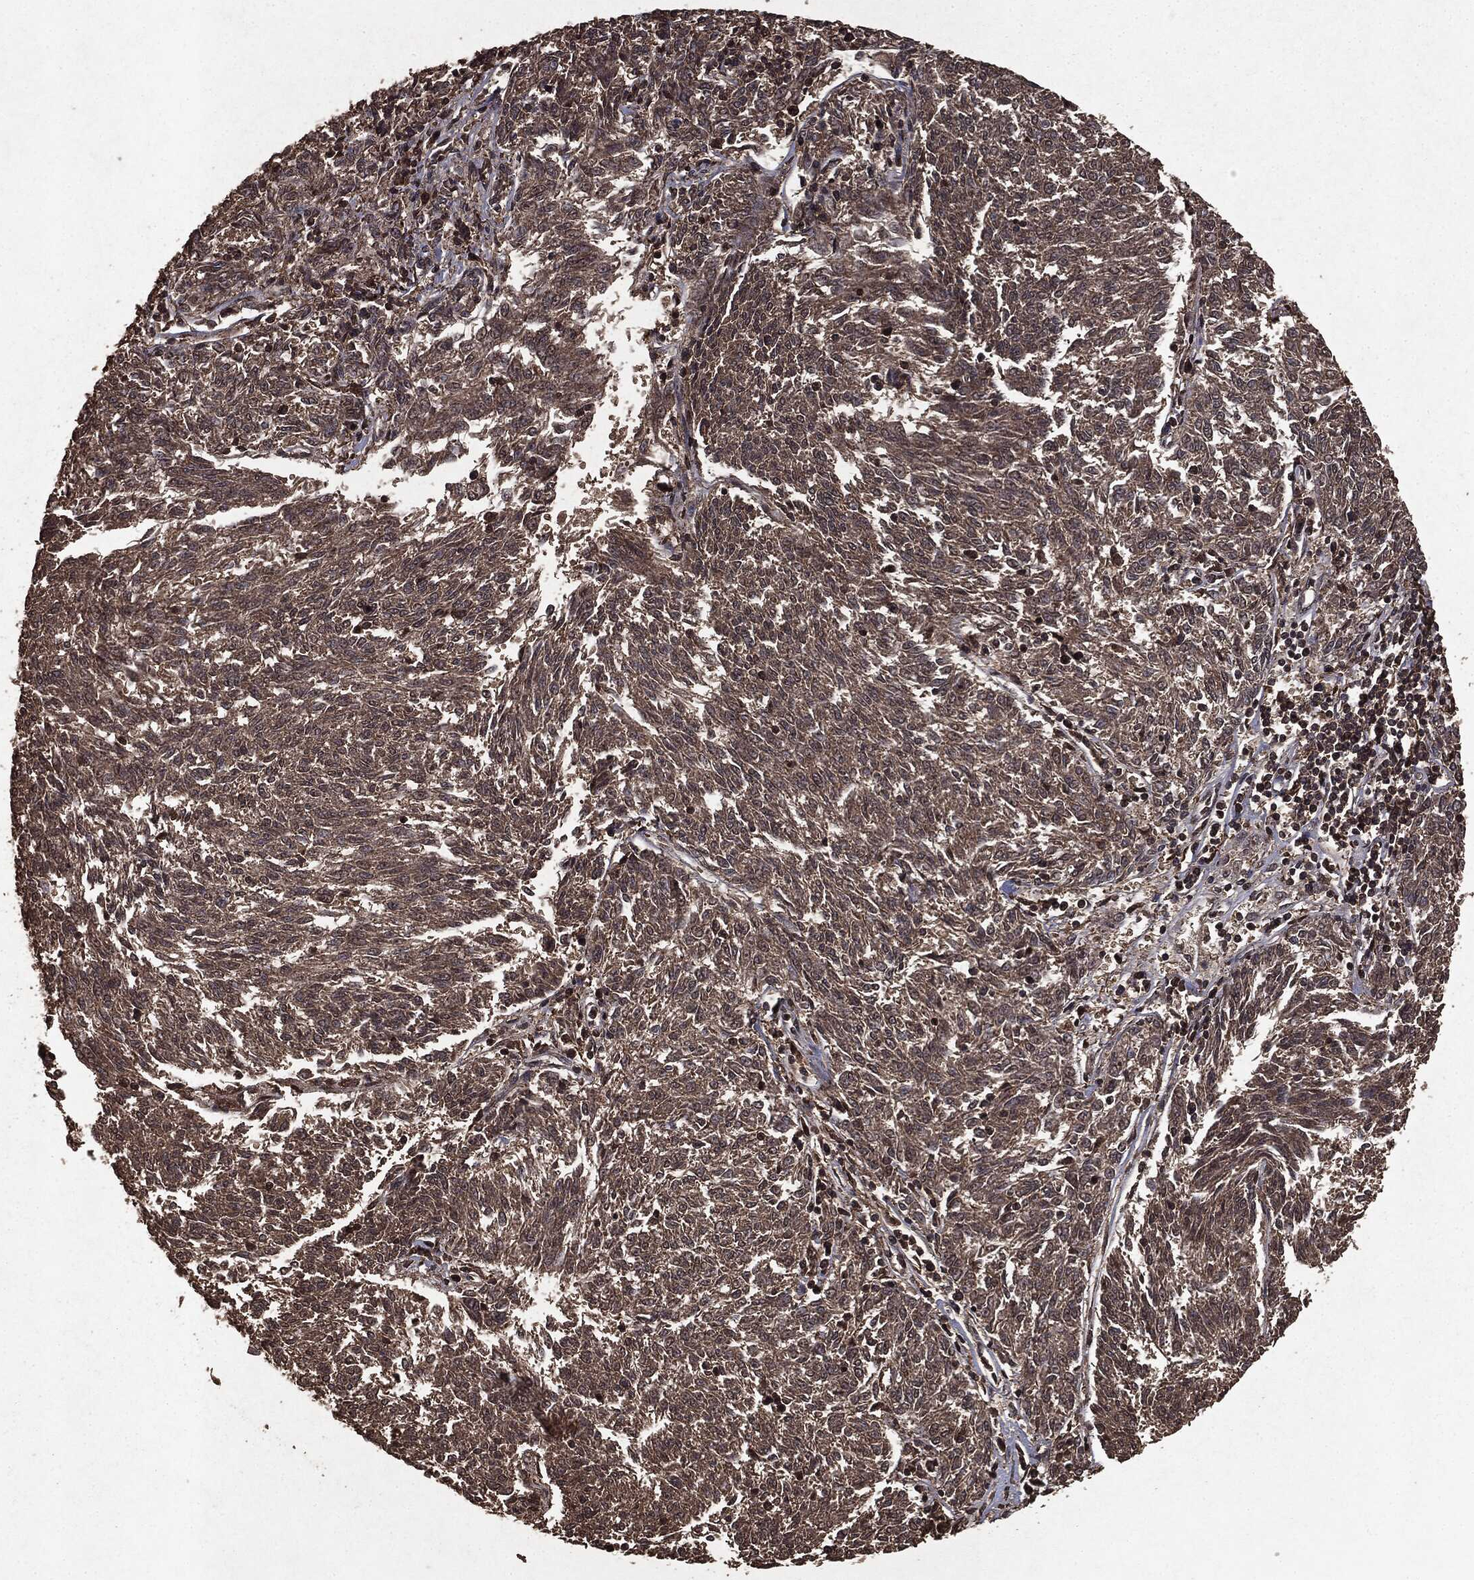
{"staining": {"intensity": "weak", "quantity": ">75%", "location": "cytoplasmic/membranous"}, "tissue": "melanoma", "cell_type": "Tumor cells", "image_type": "cancer", "snomed": [{"axis": "morphology", "description": "Malignant melanoma, NOS"}, {"axis": "topography", "description": "Skin"}], "caption": "Immunohistochemical staining of melanoma demonstrates low levels of weak cytoplasmic/membranous protein staining in approximately >75% of tumor cells.", "gene": "NME1", "patient": {"sex": "female", "age": 72}}